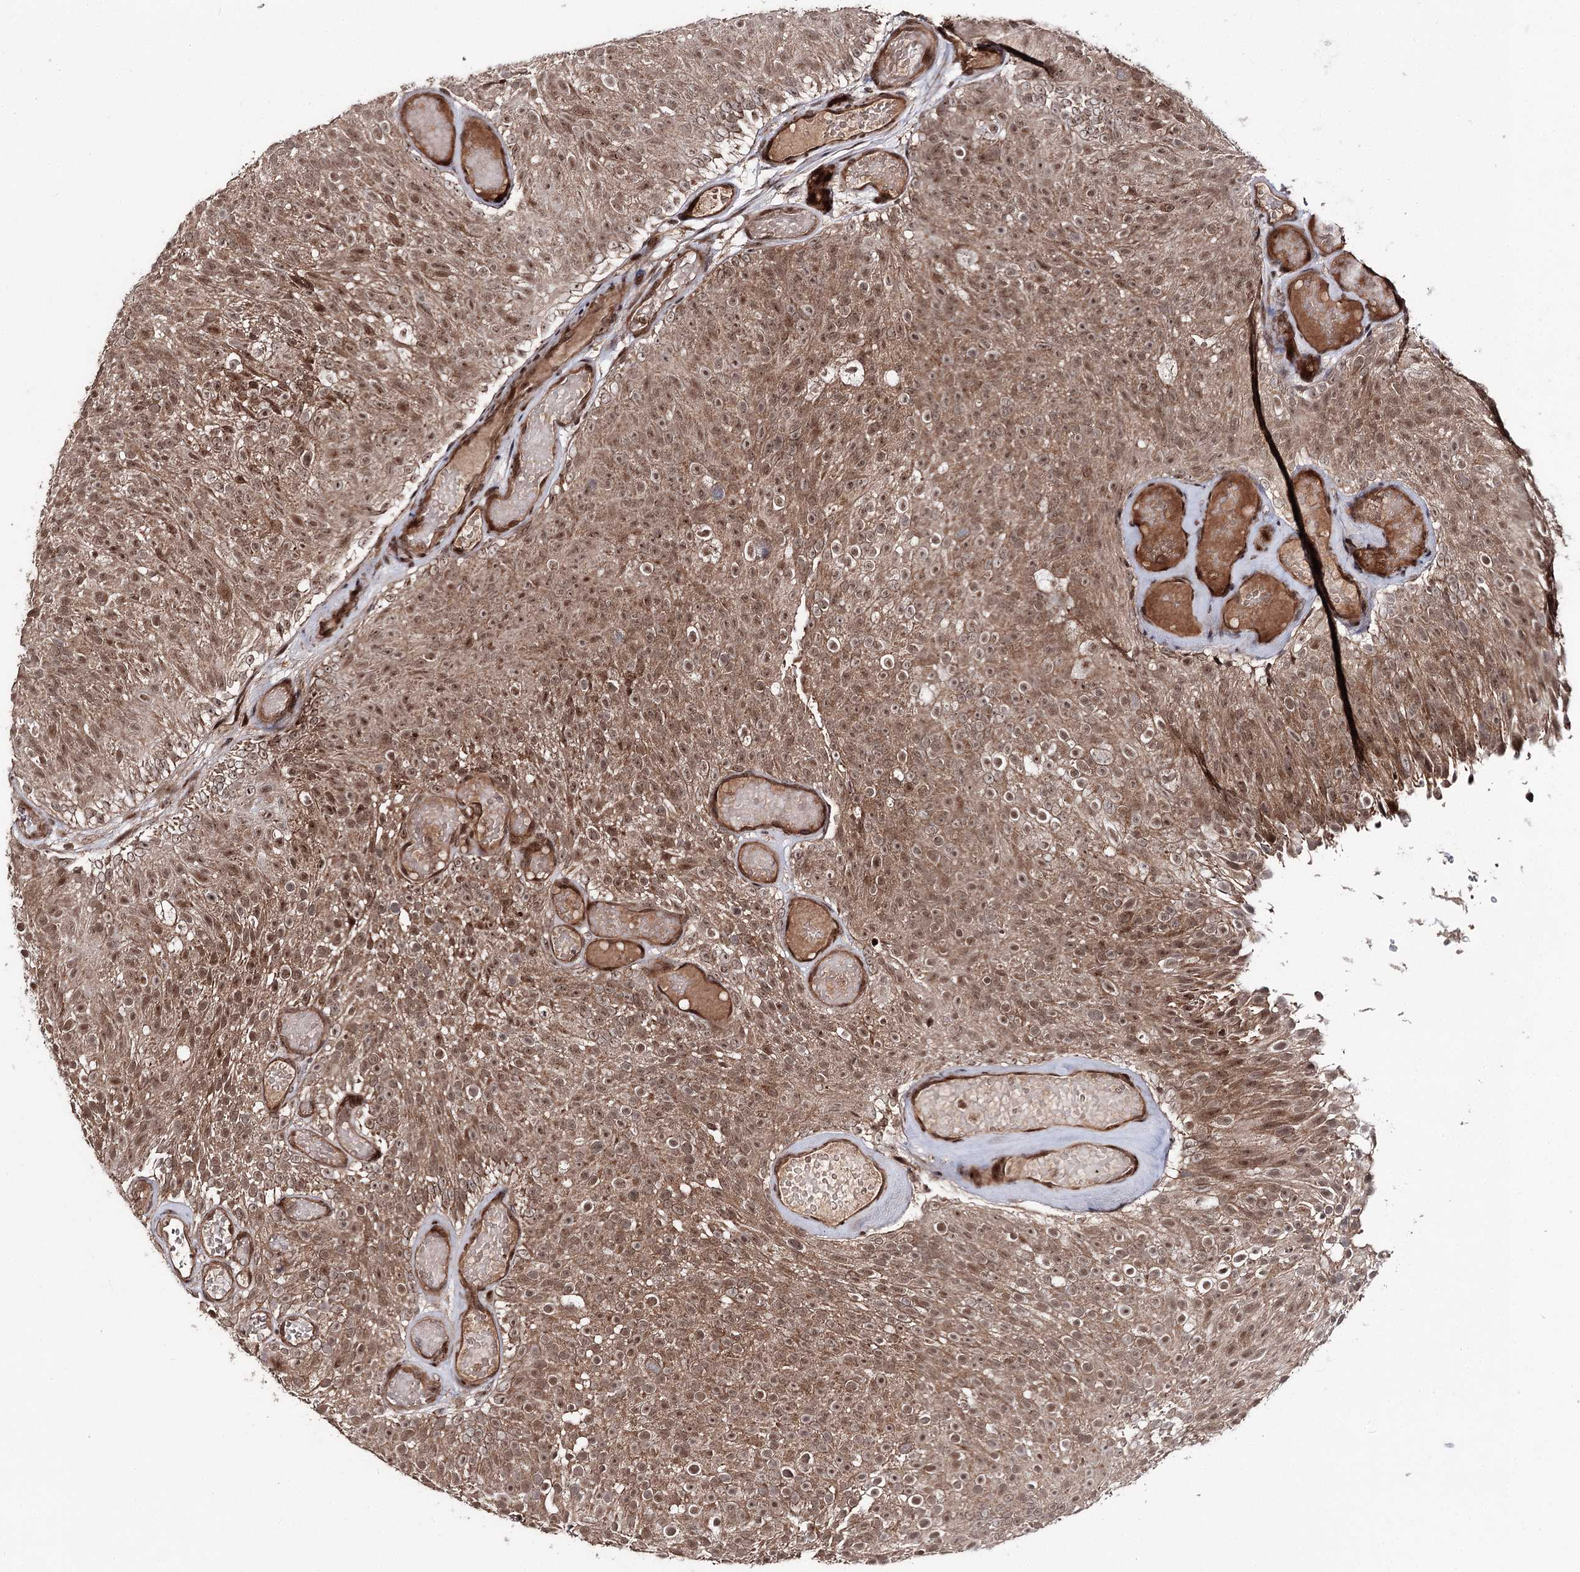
{"staining": {"intensity": "moderate", "quantity": ">75%", "location": "cytoplasmic/membranous,nuclear"}, "tissue": "urothelial cancer", "cell_type": "Tumor cells", "image_type": "cancer", "snomed": [{"axis": "morphology", "description": "Urothelial carcinoma, Low grade"}, {"axis": "topography", "description": "Urinary bladder"}], "caption": "Urothelial carcinoma (low-grade) stained for a protein displays moderate cytoplasmic/membranous and nuclear positivity in tumor cells.", "gene": "FAM53B", "patient": {"sex": "male", "age": 78}}